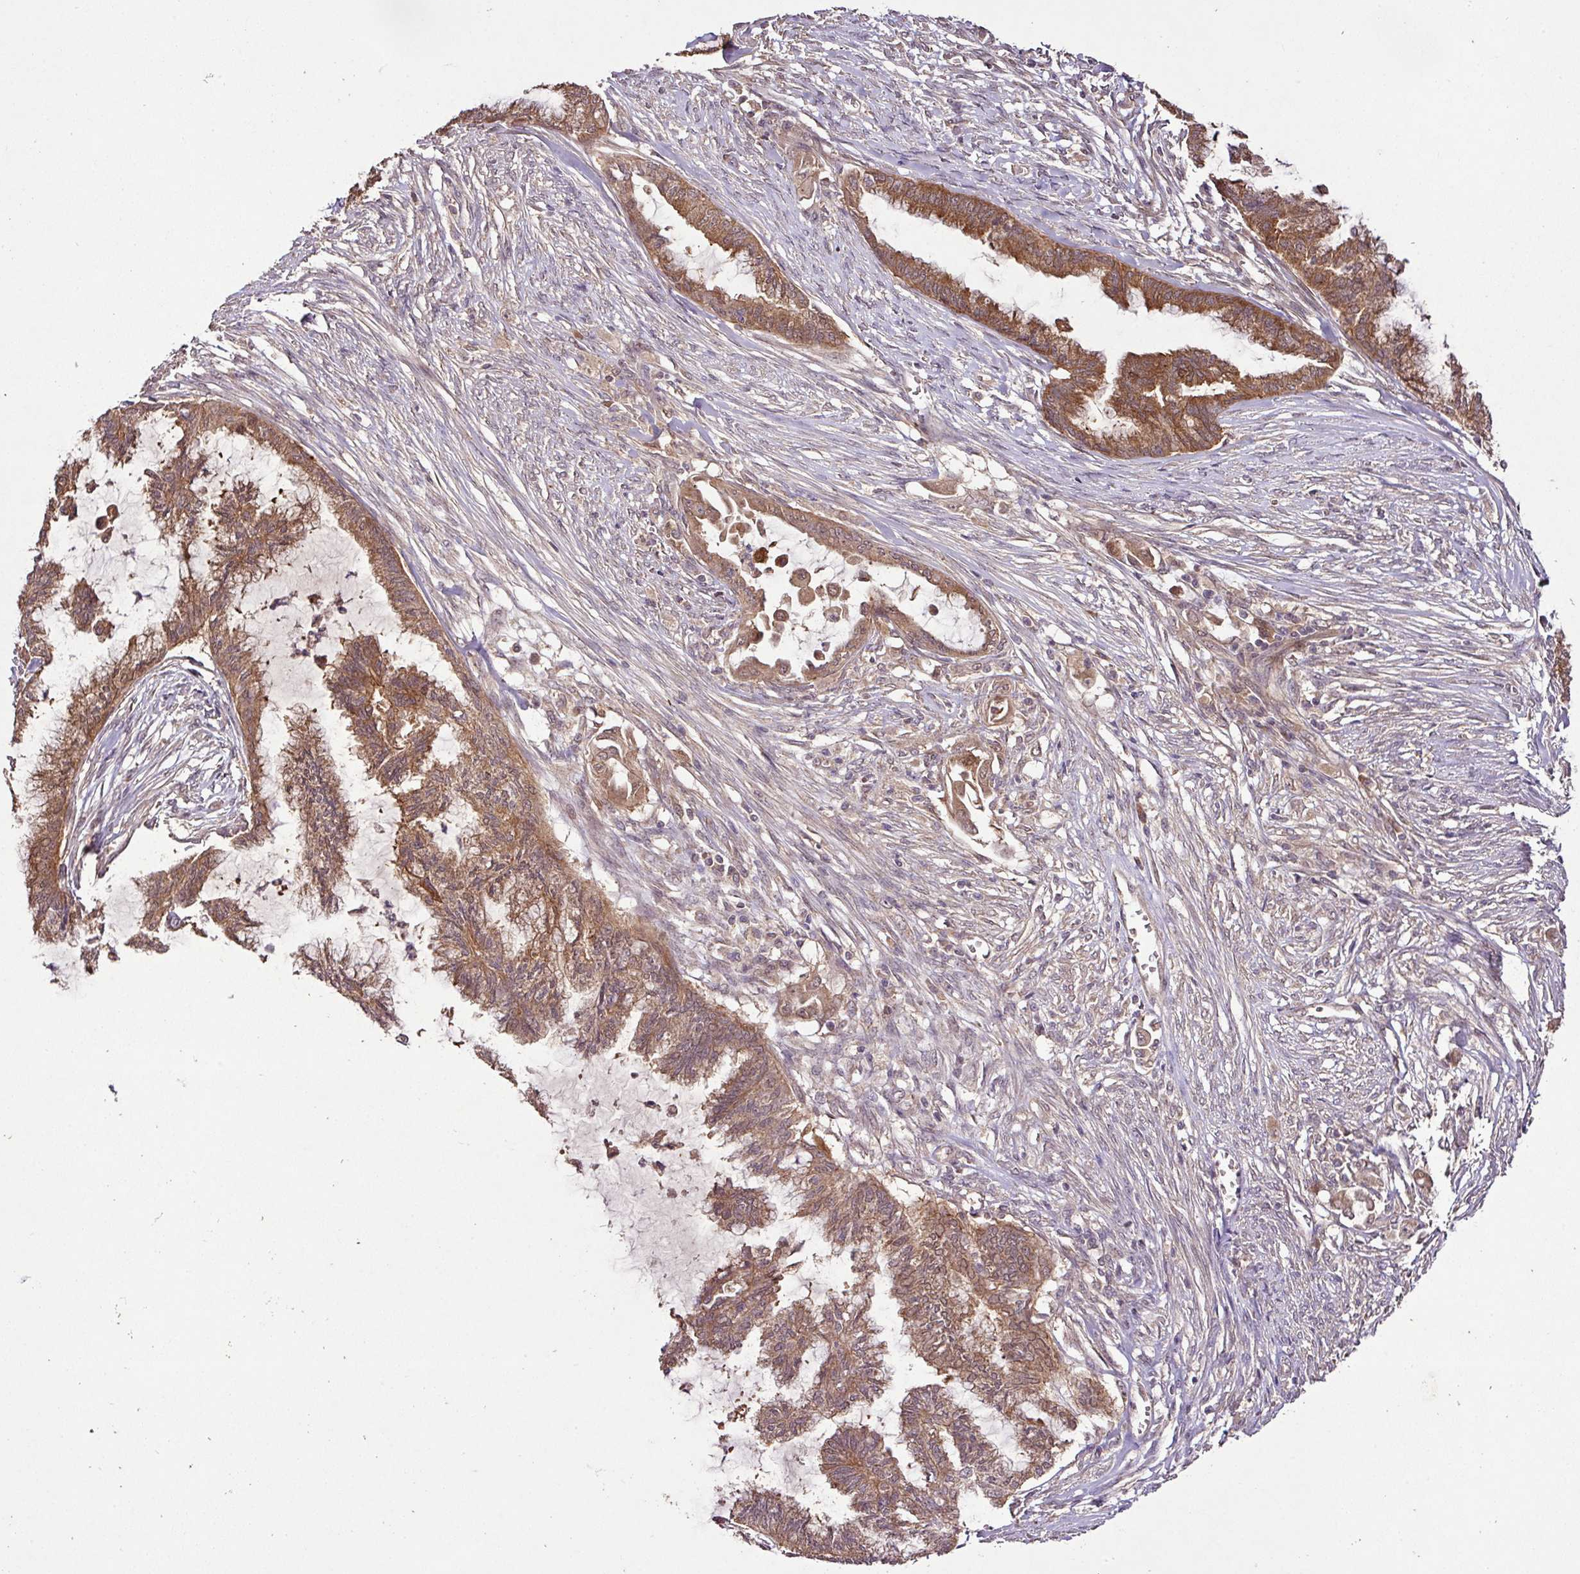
{"staining": {"intensity": "moderate", "quantity": ">75%", "location": "cytoplasmic/membranous,nuclear"}, "tissue": "endometrial cancer", "cell_type": "Tumor cells", "image_type": "cancer", "snomed": [{"axis": "morphology", "description": "Adenocarcinoma, NOS"}, {"axis": "topography", "description": "Endometrium"}], "caption": "This image reveals immunohistochemistry staining of human endometrial adenocarcinoma, with medium moderate cytoplasmic/membranous and nuclear staining in approximately >75% of tumor cells.", "gene": "FAIM", "patient": {"sex": "female", "age": 86}}